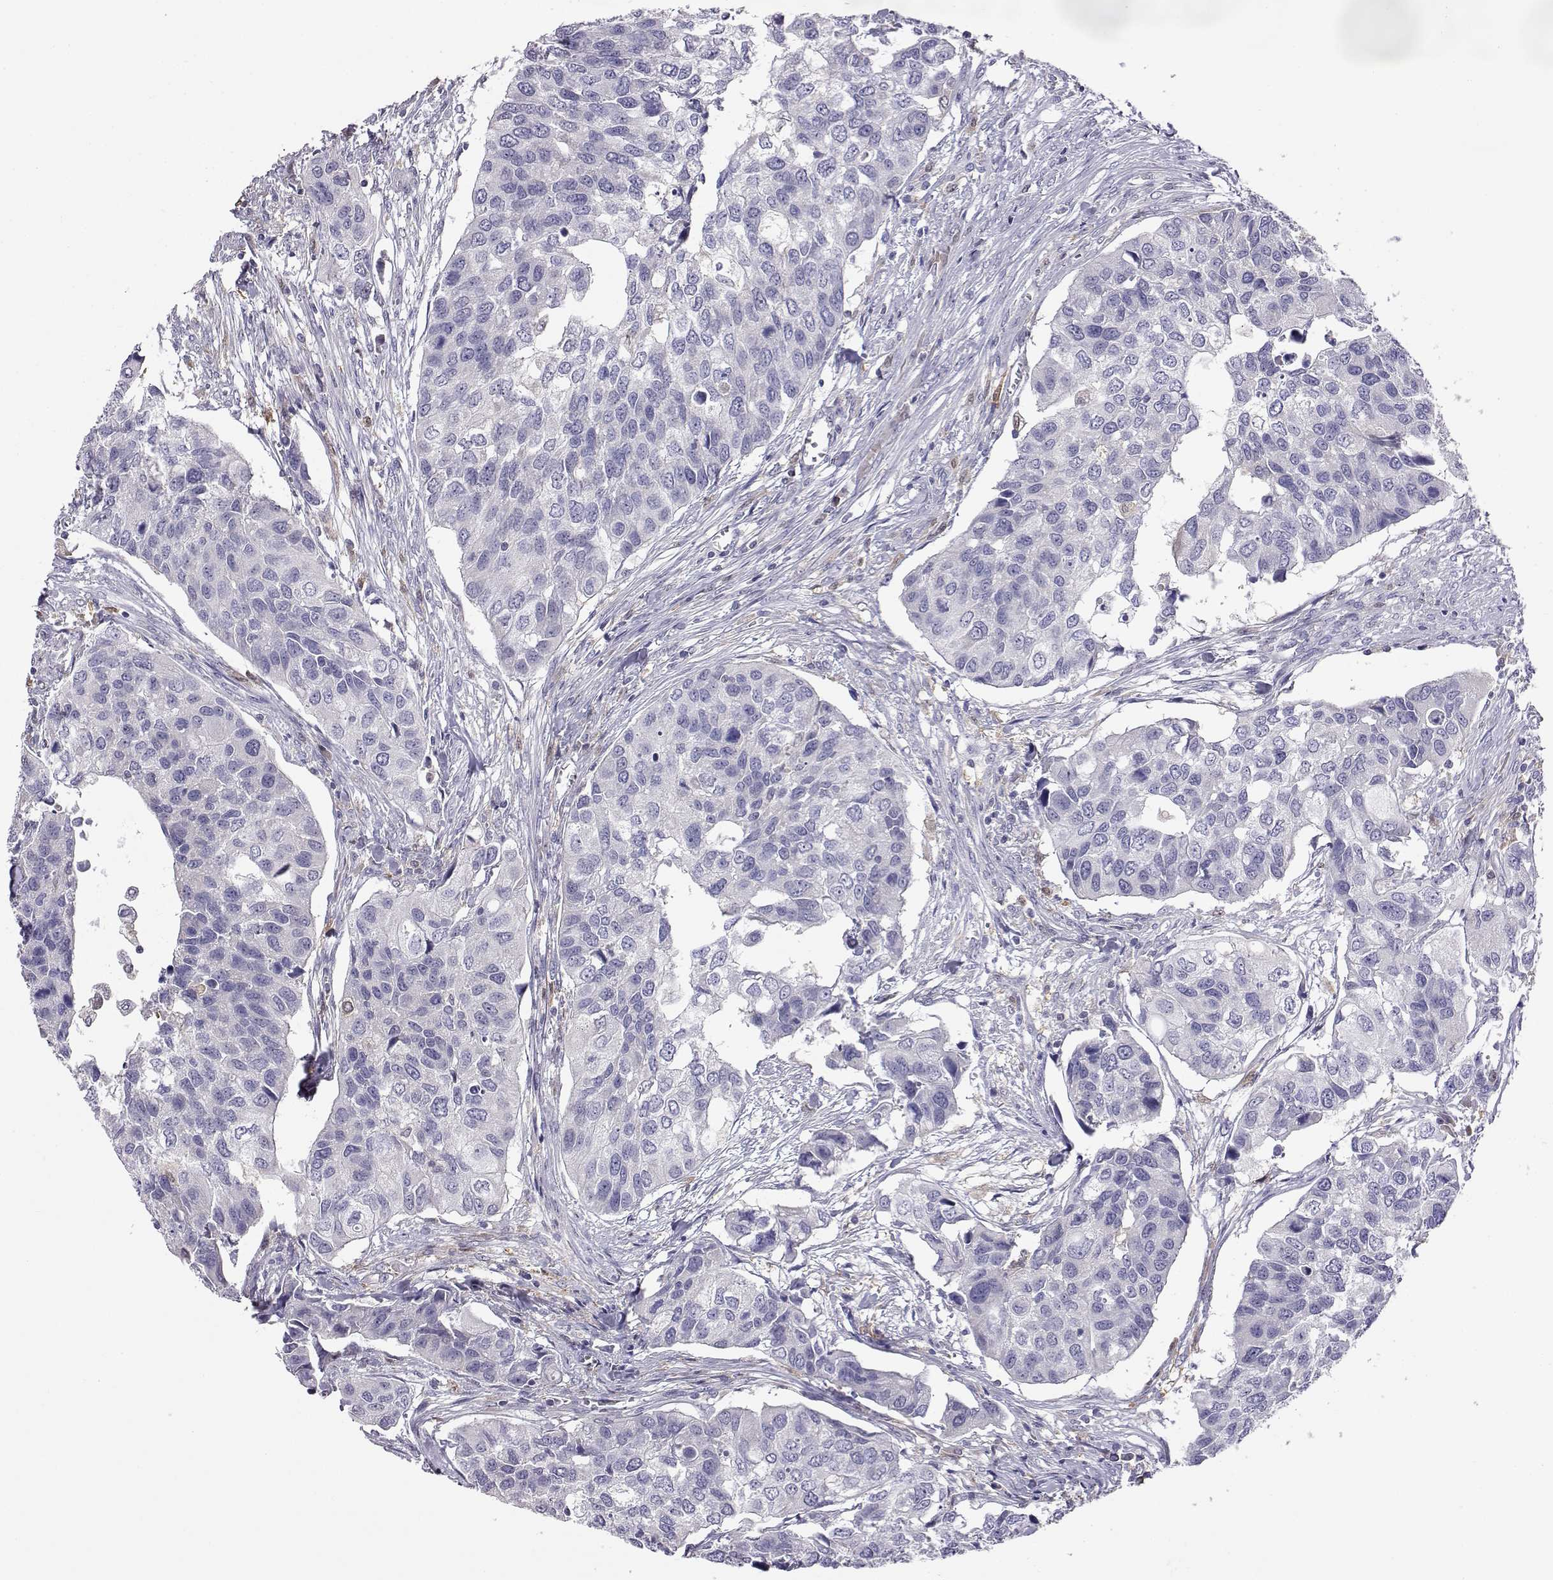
{"staining": {"intensity": "negative", "quantity": "none", "location": "none"}, "tissue": "urothelial cancer", "cell_type": "Tumor cells", "image_type": "cancer", "snomed": [{"axis": "morphology", "description": "Urothelial carcinoma, High grade"}, {"axis": "topography", "description": "Urinary bladder"}], "caption": "Image shows no protein expression in tumor cells of high-grade urothelial carcinoma tissue. The staining is performed using DAB brown chromogen with nuclei counter-stained in using hematoxylin.", "gene": "AKR1B1", "patient": {"sex": "male", "age": 60}}